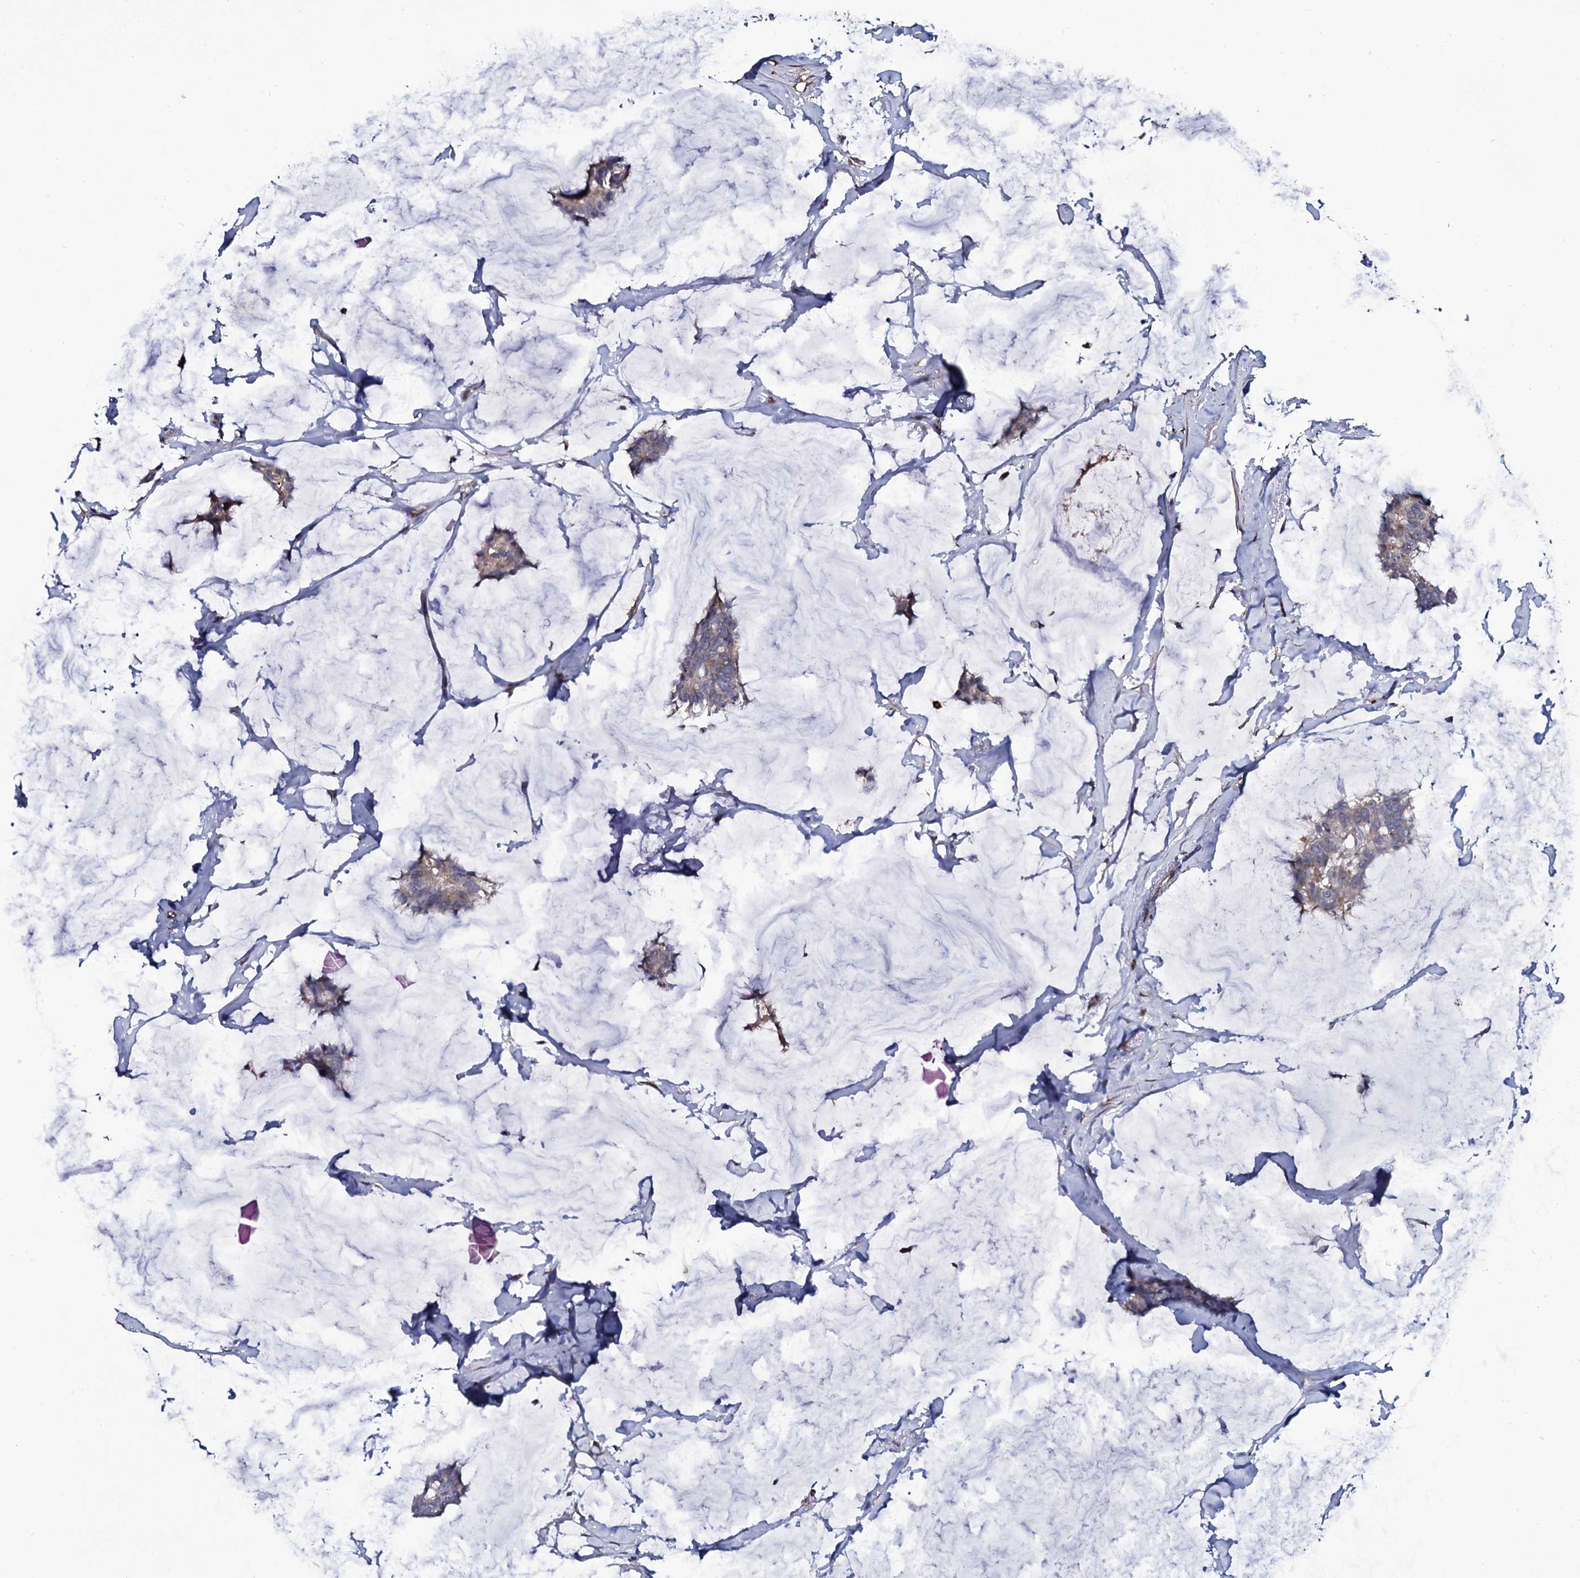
{"staining": {"intensity": "weak", "quantity": "25%-75%", "location": "cytoplasmic/membranous"}, "tissue": "breast cancer", "cell_type": "Tumor cells", "image_type": "cancer", "snomed": [{"axis": "morphology", "description": "Duct carcinoma"}, {"axis": "topography", "description": "Breast"}], "caption": "Intraductal carcinoma (breast) stained with immunohistochemistry exhibits weak cytoplasmic/membranous staining in about 25%-75% of tumor cells.", "gene": "TTC23", "patient": {"sex": "female", "age": 93}}